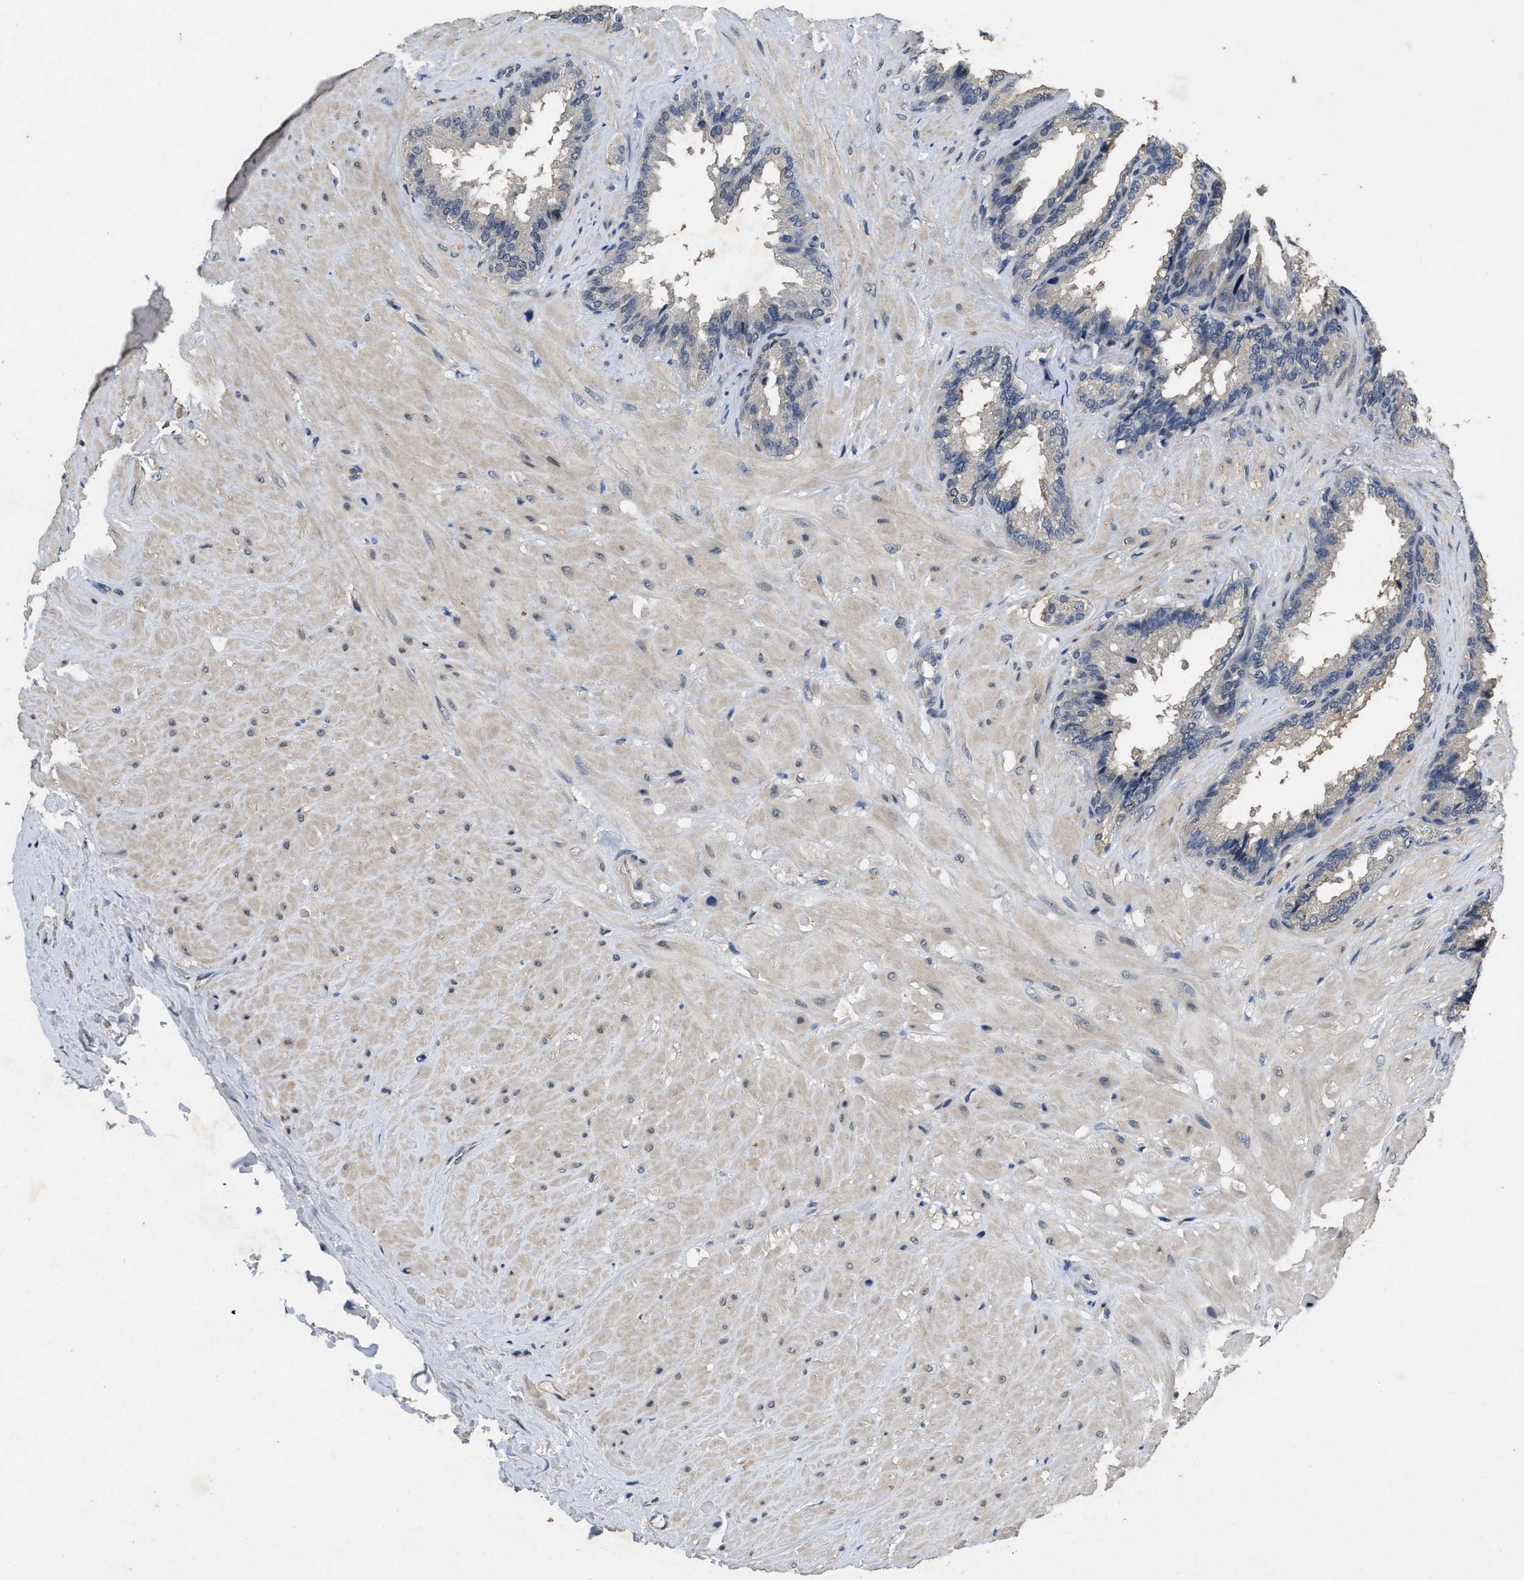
{"staining": {"intensity": "negative", "quantity": "none", "location": "none"}, "tissue": "seminal vesicle", "cell_type": "Glandular cells", "image_type": "normal", "snomed": [{"axis": "morphology", "description": "Normal tissue, NOS"}, {"axis": "topography", "description": "Seminal veicle"}], "caption": "The photomicrograph demonstrates no staining of glandular cells in benign seminal vesicle.", "gene": "PAPOLG", "patient": {"sex": "male", "age": 46}}